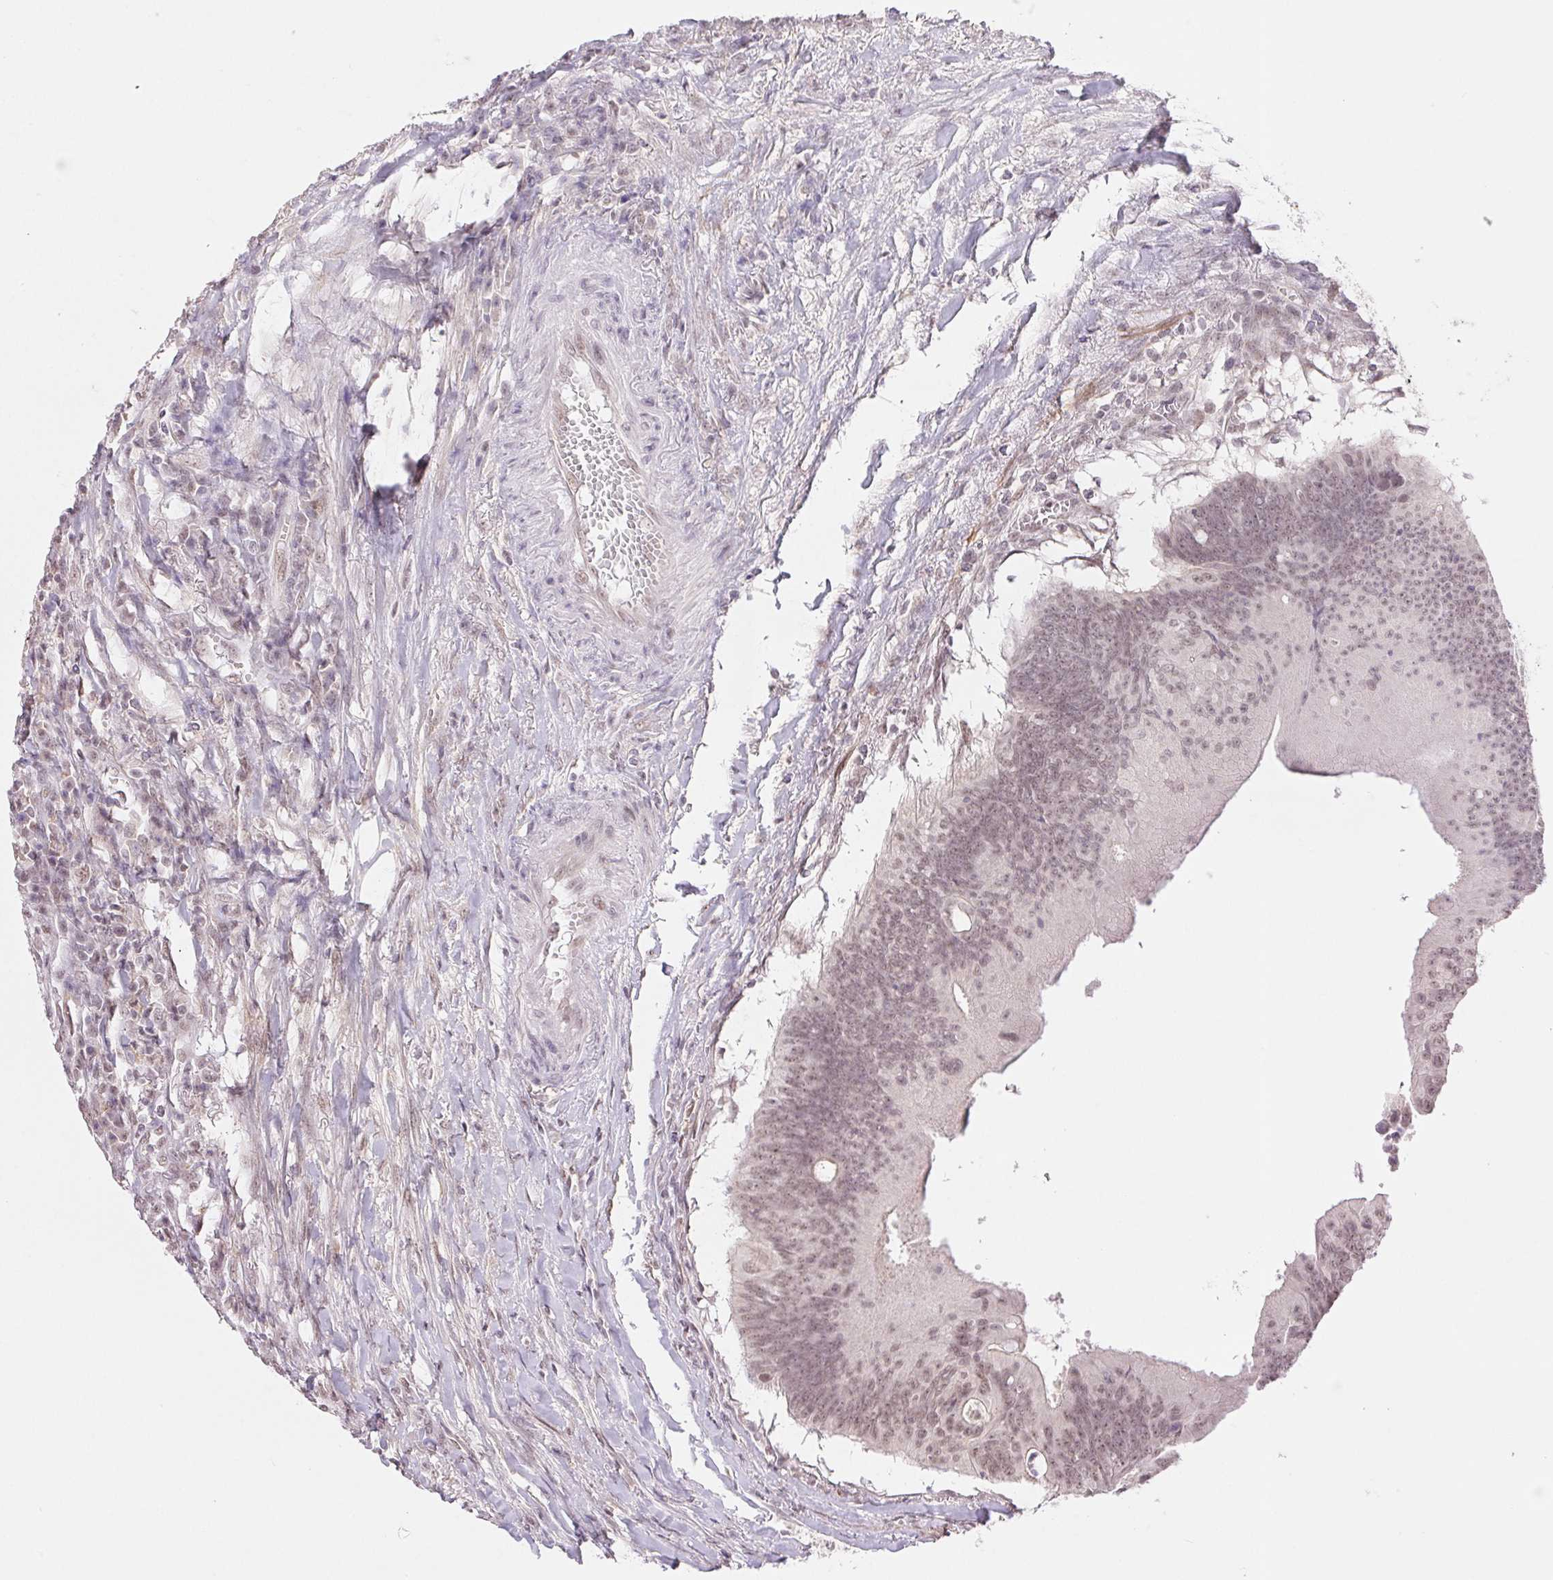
{"staining": {"intensity": "weak", "quantity": "<25%", "location": "nuclear"}, "tissue": "colorectal cancer", "cell_type": "Tumor cells", "image_type": "cancer", "snomed": [{"axis": "morphology", "description": "Adenocarcinoma, NOS"}, {"axis": "topography", "description": "Colon"}], "caption": "Human colorectal cancer stained for a protein using IHC reveals no positivity in tumor cells.", "gene": "PRPF18", "patient": {"sex": "male", "age": 65}}